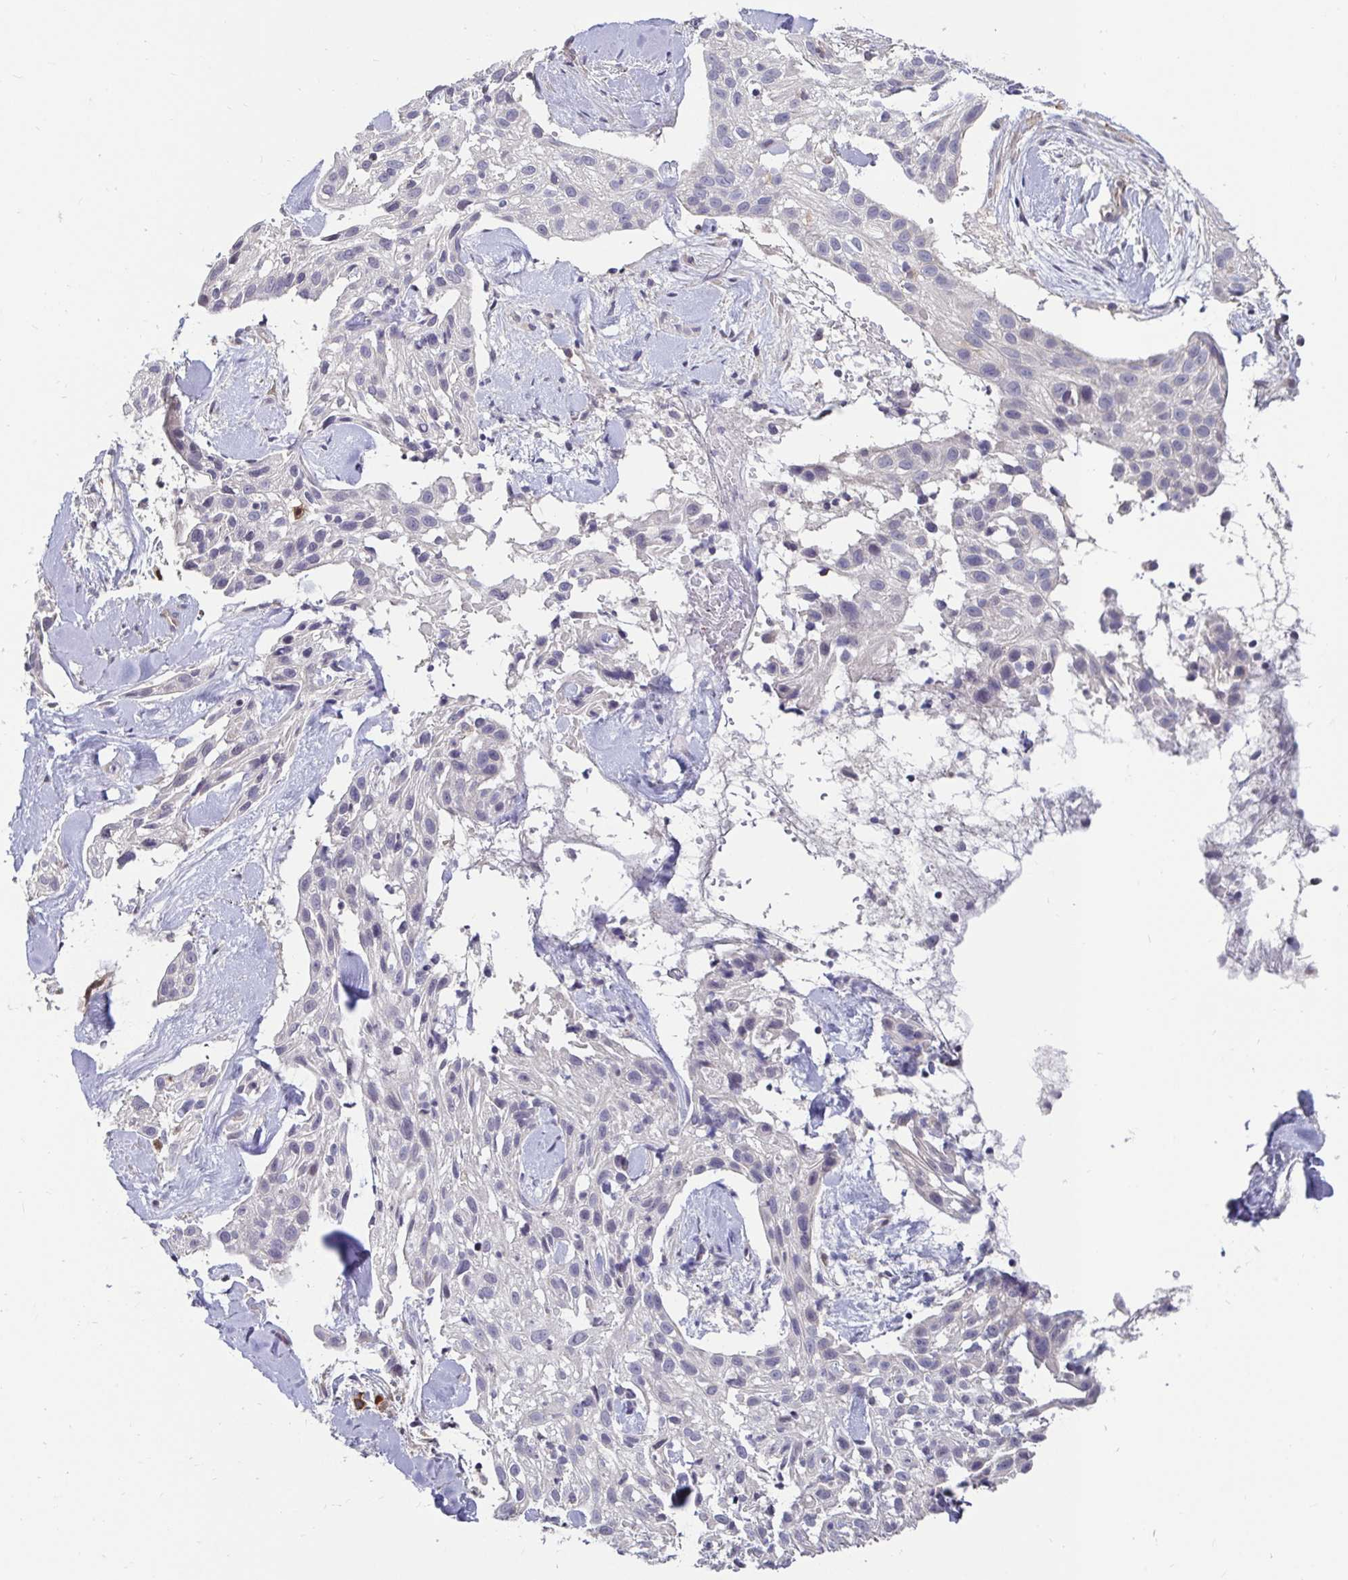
{"staining": {"intensity": "strong", "quantity": "<25%", "location": "nuclear"}, "tissue": "skin cancer", "cell_type": "Tumor cells", "image_type": "cancer", "snomed": [{"axis": "morphology", "description": "Squamous cell carcinoma, NOS"}, {"axis": "topography", "description": "Skin"}], "caption": "Protein positivity by immunohistochemistry shows strong nuclear positivity in approximately <25% of tumor cells in skin cancer. Using DAB (3,3'-diaminobenzidine) (brown) and hematoxylin (blue) stains, captured at high magnification using brightfield microscopy.", "gene": "ANLN", "patient": {"sex": "male", "age": 82}}